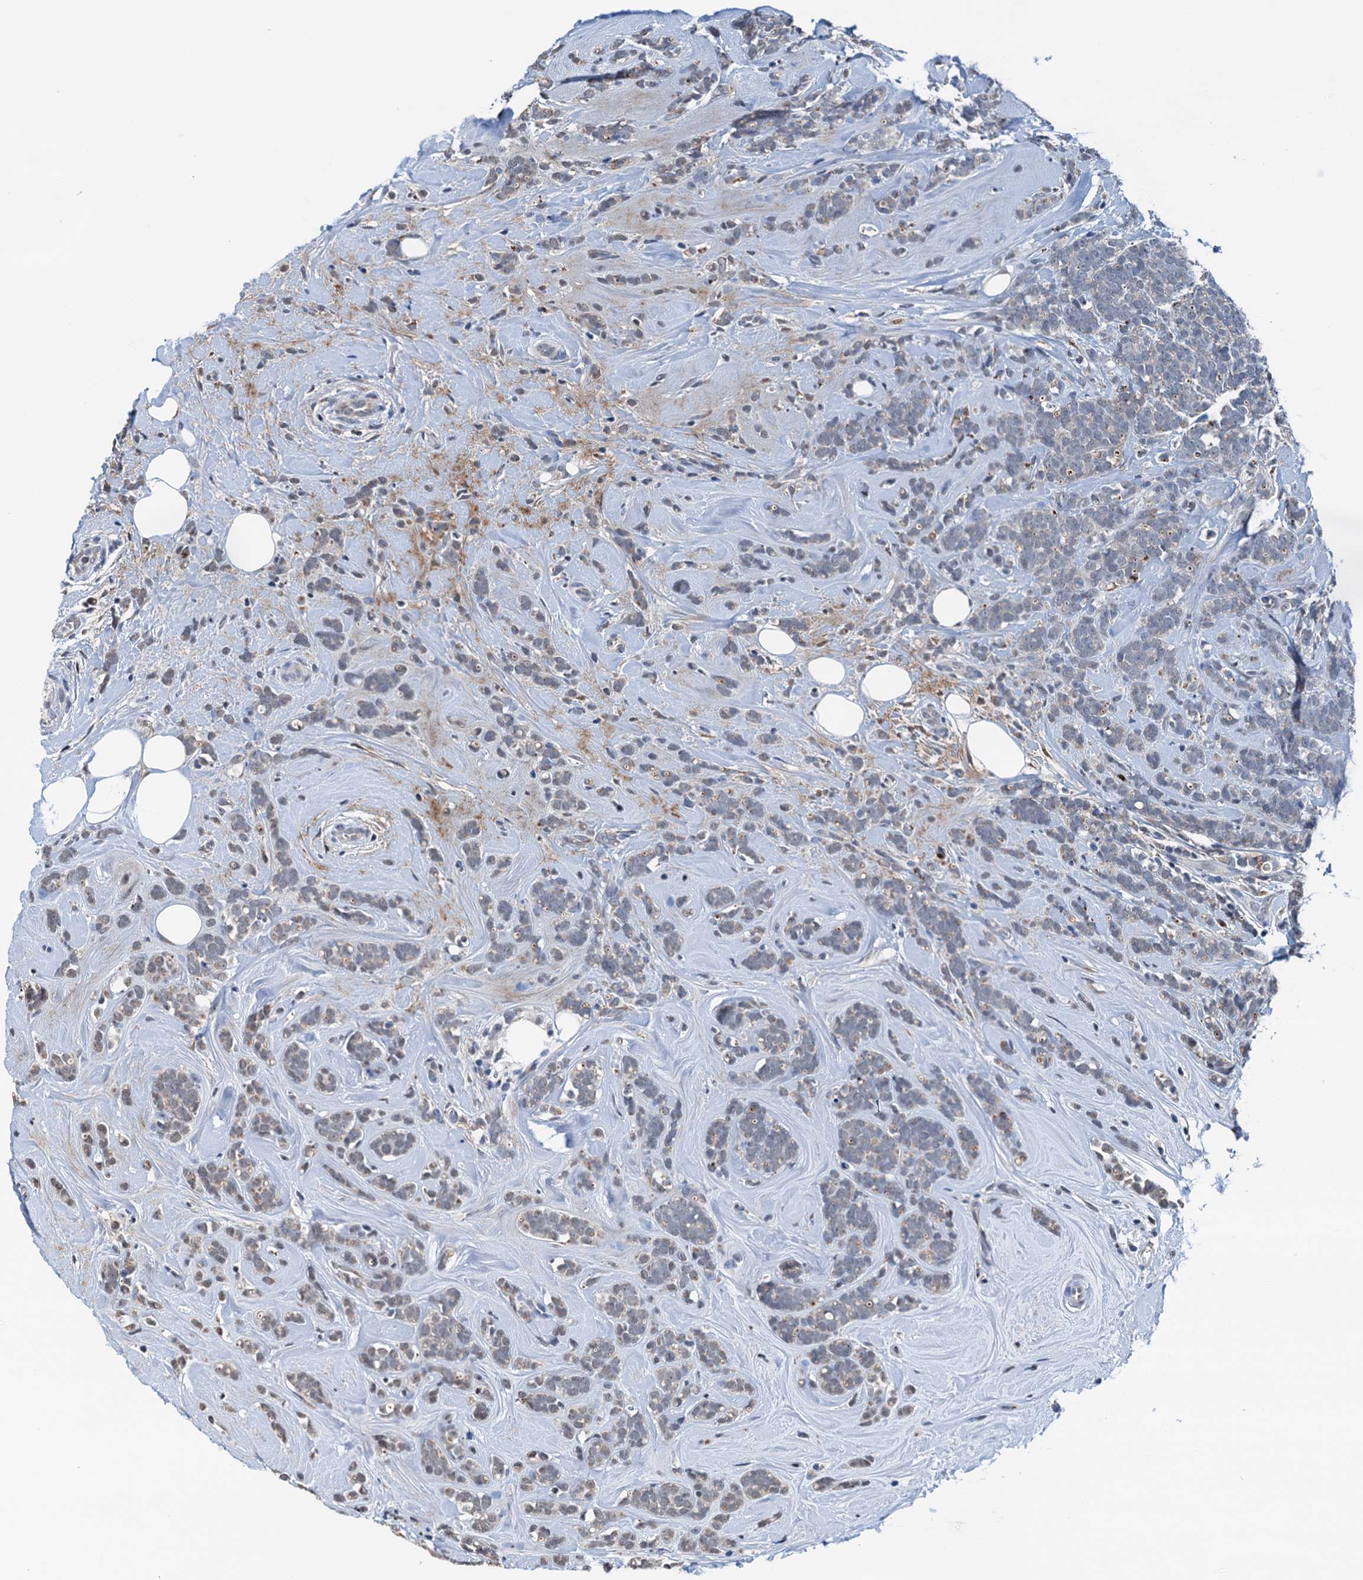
{"staining": {"intensity": "weak", "quantity": "<25%", "location": "cytoplasmic/membranous"}, "tissue": "breast cancer", "cell_type": "Tumor cells", "image_type": "cancer", "snomed": [{"axis": "morphology", "description": "Lobular carcinoma"}, {"axis": "topography", "description": "Breast"}], "caption": "Immunohistochemical staining of breast lobular carcinoma exhibits no significant staining in tumor cells.", "gene": "SHLD1", "patient": {"sex": "female", "age": 58}}